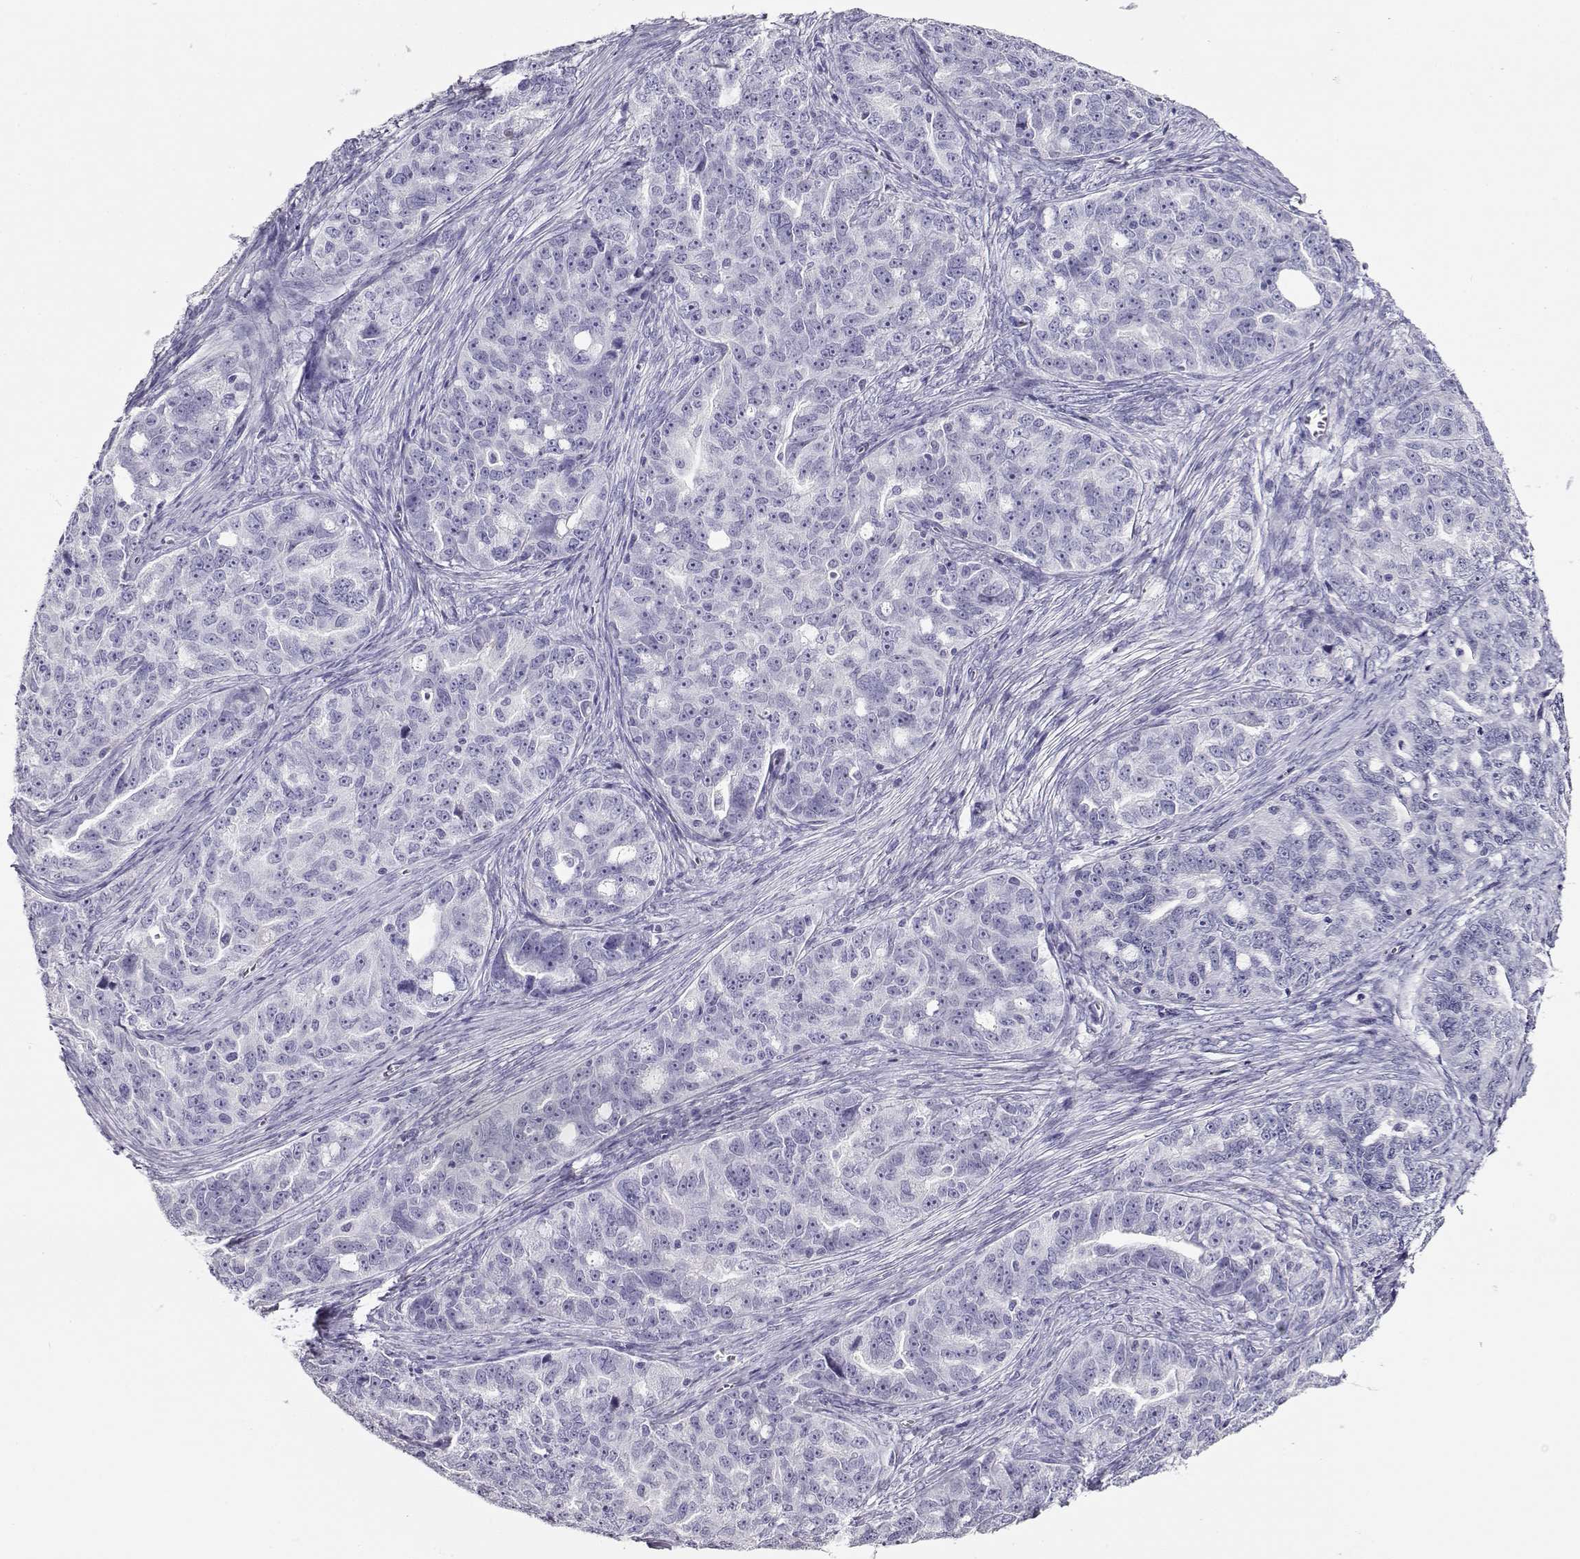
{"staining": {"intensity": "negative", "quantity": "none", "location": "none"}, "tissue": "ovarian cancer", "cell_type": "Tumor cells", "image_type": "cancer", "snomed": [{"axis": "morphology", "description": "Cystadenocarcinoma, serous, NOS"}, {"axis": "topography", "description": "Ovary"}], "caption": "This is a photomicrograph of IHC staining of ovarian serous cystadenocarcinoma, which shows no staining in tumor cells. (Brightfield microscopy of DAB immunohistochemistry (IHC) at high magnification).", "gene": "CRX", "patient": {"sex": "female", "age": 51}}